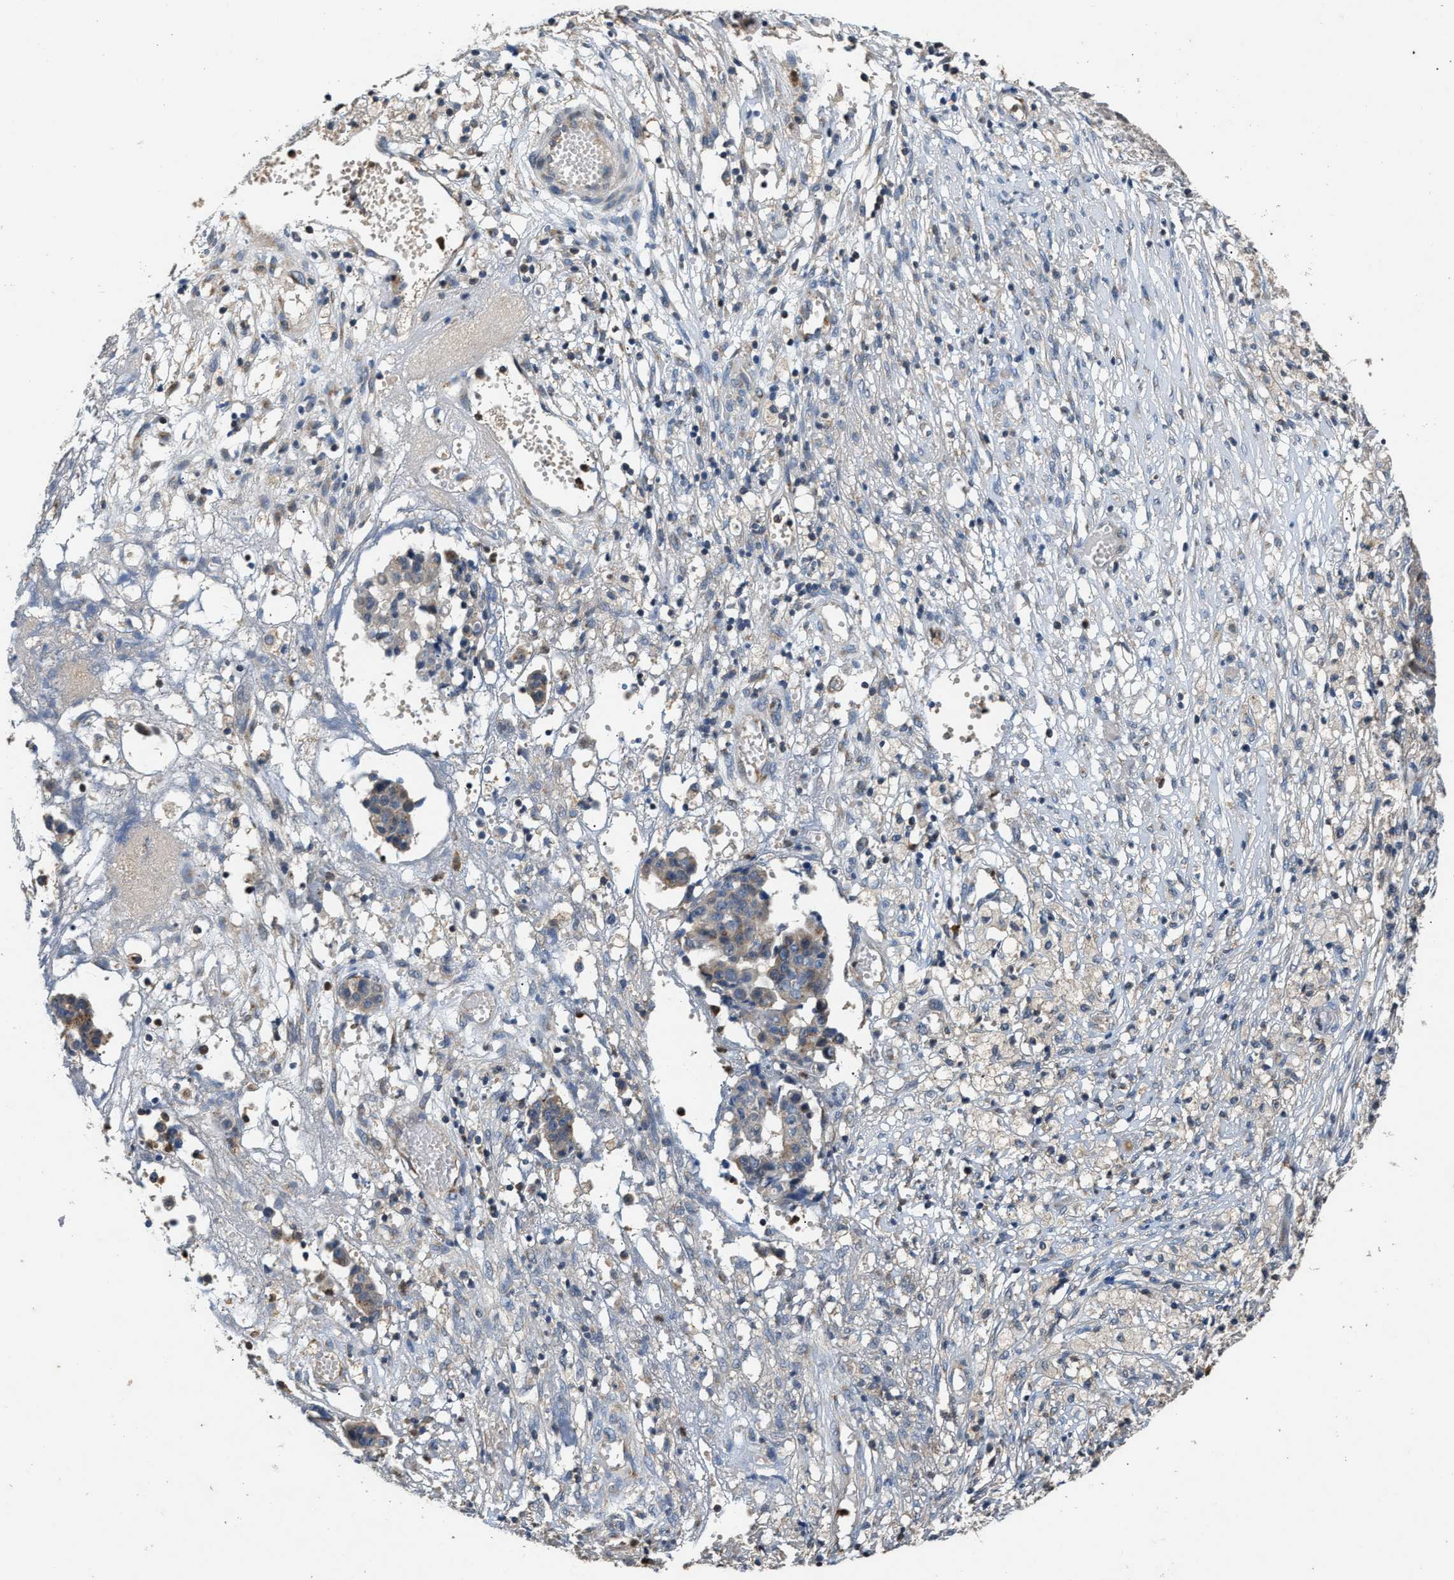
{"staining": {"intensity": "weak", "quantity": "25%-75%", "location": "cytoplasmic/membranous"}, "tissue": "ovarian cancer", "cell_type": "Tumor cells", "image_type": "cancer", "snomed": [{"axis": "morphology", "description": "Carcinoma, endometroid"}, {"axis": "topography", "description": "Ovary"}], "caption": "Ovarian cancer tissue displays weak cytoplasmic/membranous expression in approximately 25%-75% of tumor cells", "gene": "CHUK", "patient": {"sex": "female", "age": 42}}